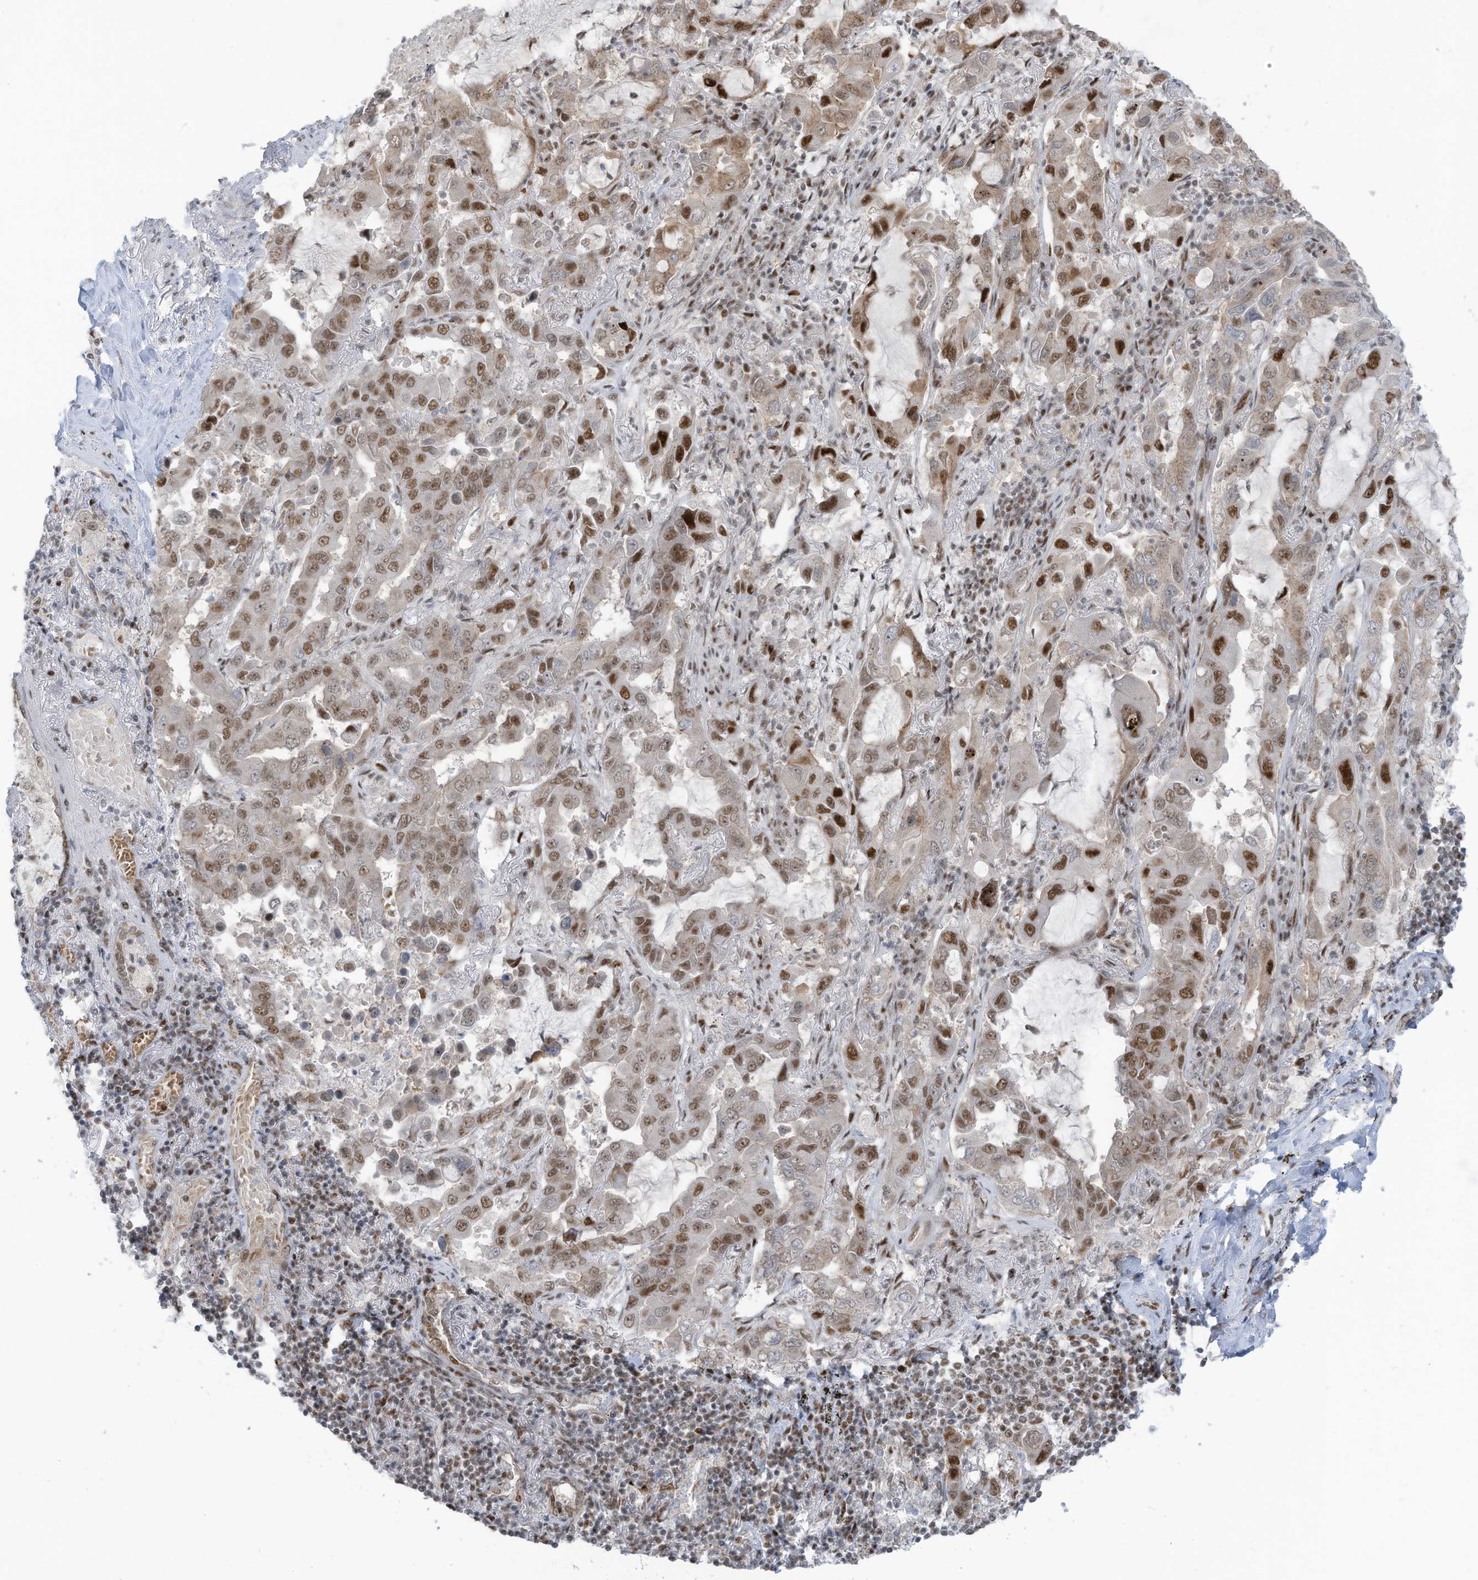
{"staining": {"intensity": "moderate", "quantity": ">75%", "location": "nuclear"}, "tissue": "lung cancer", "cell_type": "Tumor cells", "image_type": "cancer", "snomed": [{"axis": "morphology", "description": "Adenocarcinoma, NOS"}, {"axis": "topography", "description": "Lung"}], "caption": "Immunohistochemical staining of adenocarcinoma (lung) reveals medium levels of moderate nuclear positivity in approximately >75% of tumor cells. (DAB (3,3'-diaminobenzidine) IHC, brown staining for protein, blue staining for nuclei).", "gene": "ZCWPW2", "patient": {"sex": "male", "age": 64}}